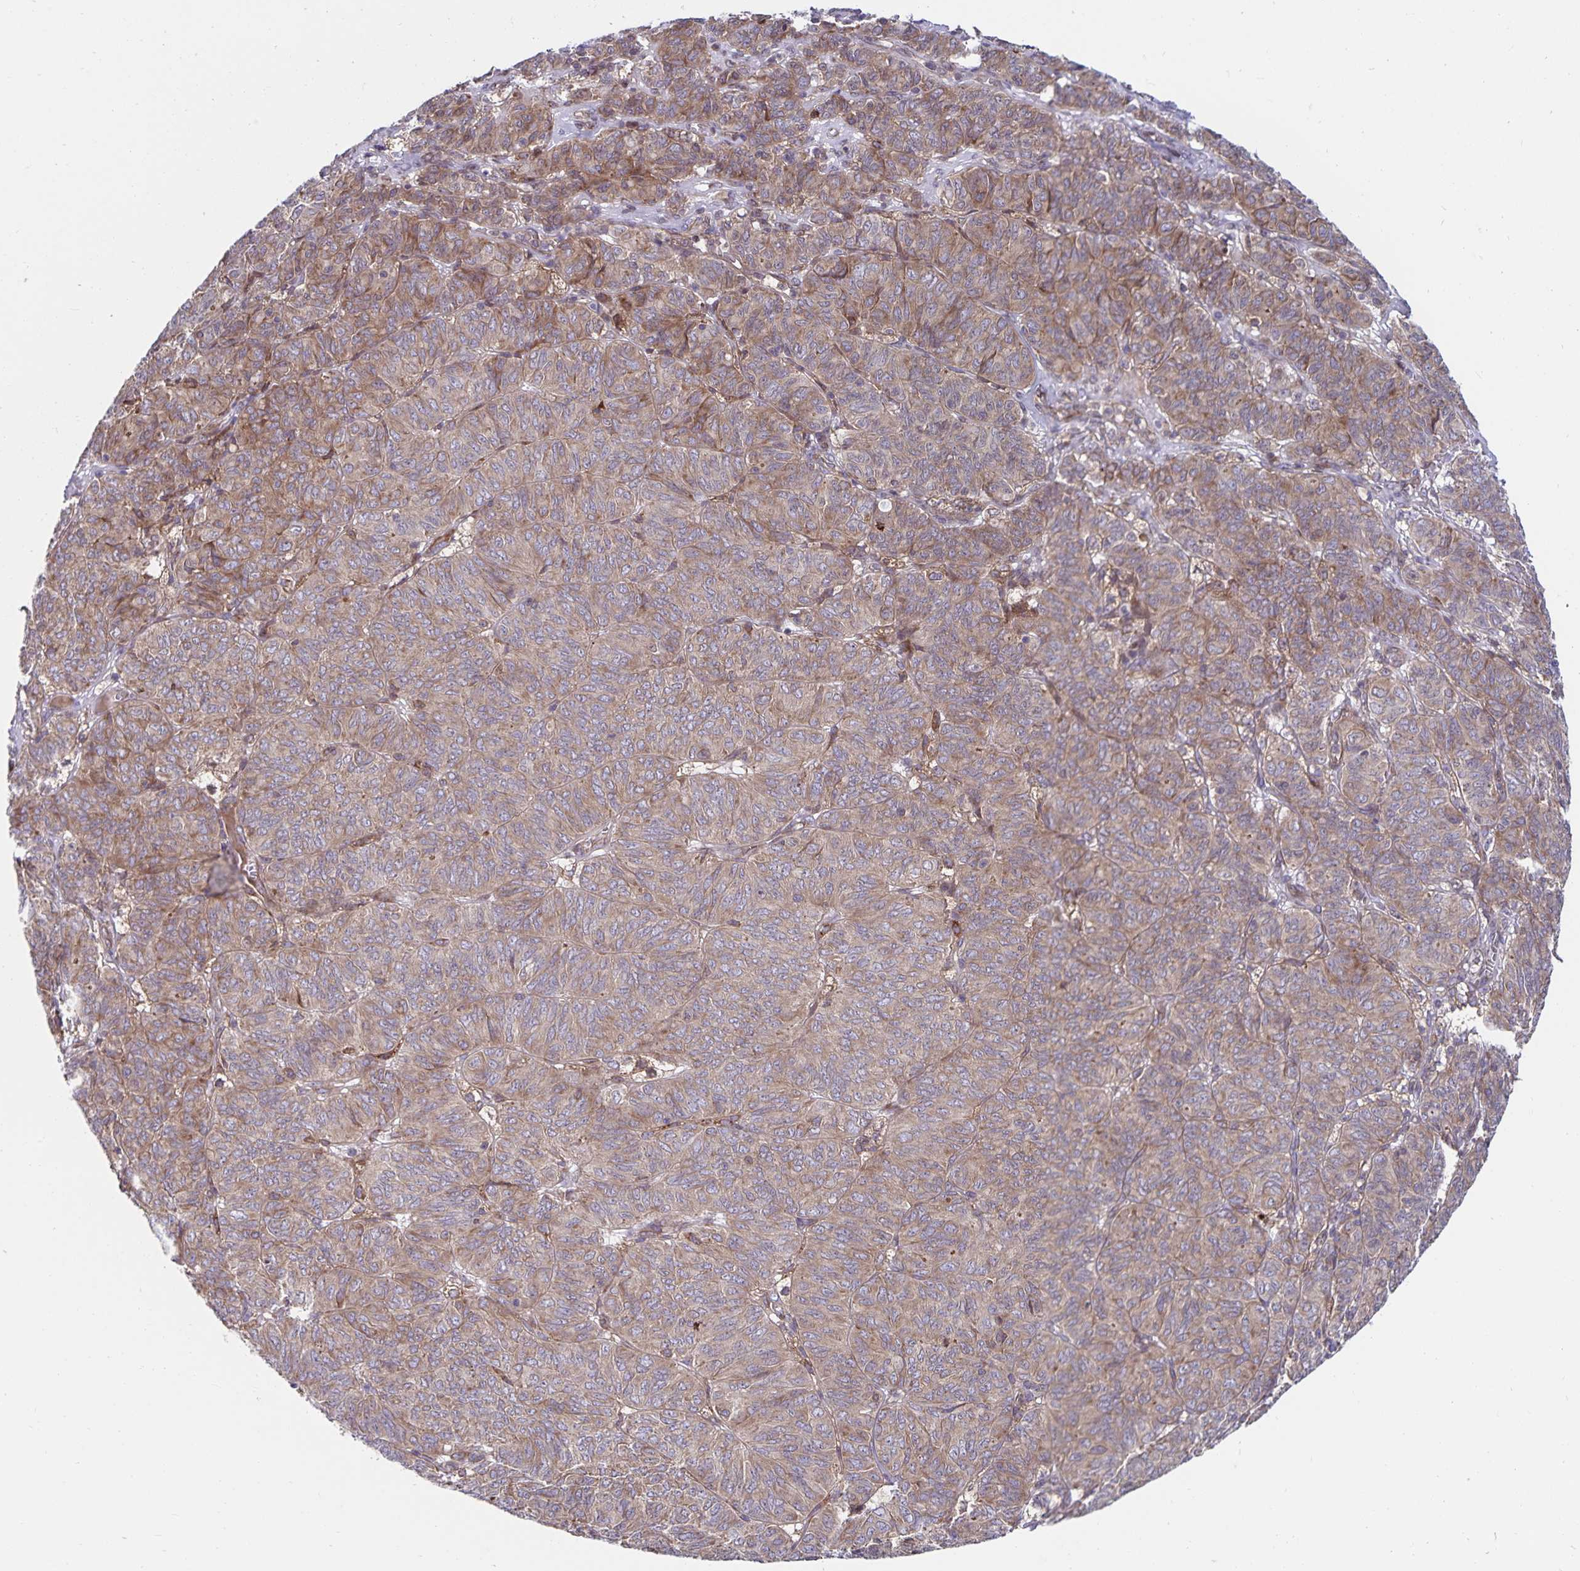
{"staining": {"intensity": "weak", "quantity": ">75%", "location": "cytoplasmic/membranous"}, "tissue": "ovarian cancer", "cell_type": "Tumor cells", "image_type": "cancer", "snomed": [{"axis": "morphology", "description": "Carcinoma, endometroid"}, {"axis": "topography", "description": "Ovary"}], "caption": "Ovarian endometroid carcinoma tissue reveals weak cytoplasmic/membranous staining in approximately >75% of tumor cells", "gene": "SEC62", "patient": {"sex": "female", "age": 80}}